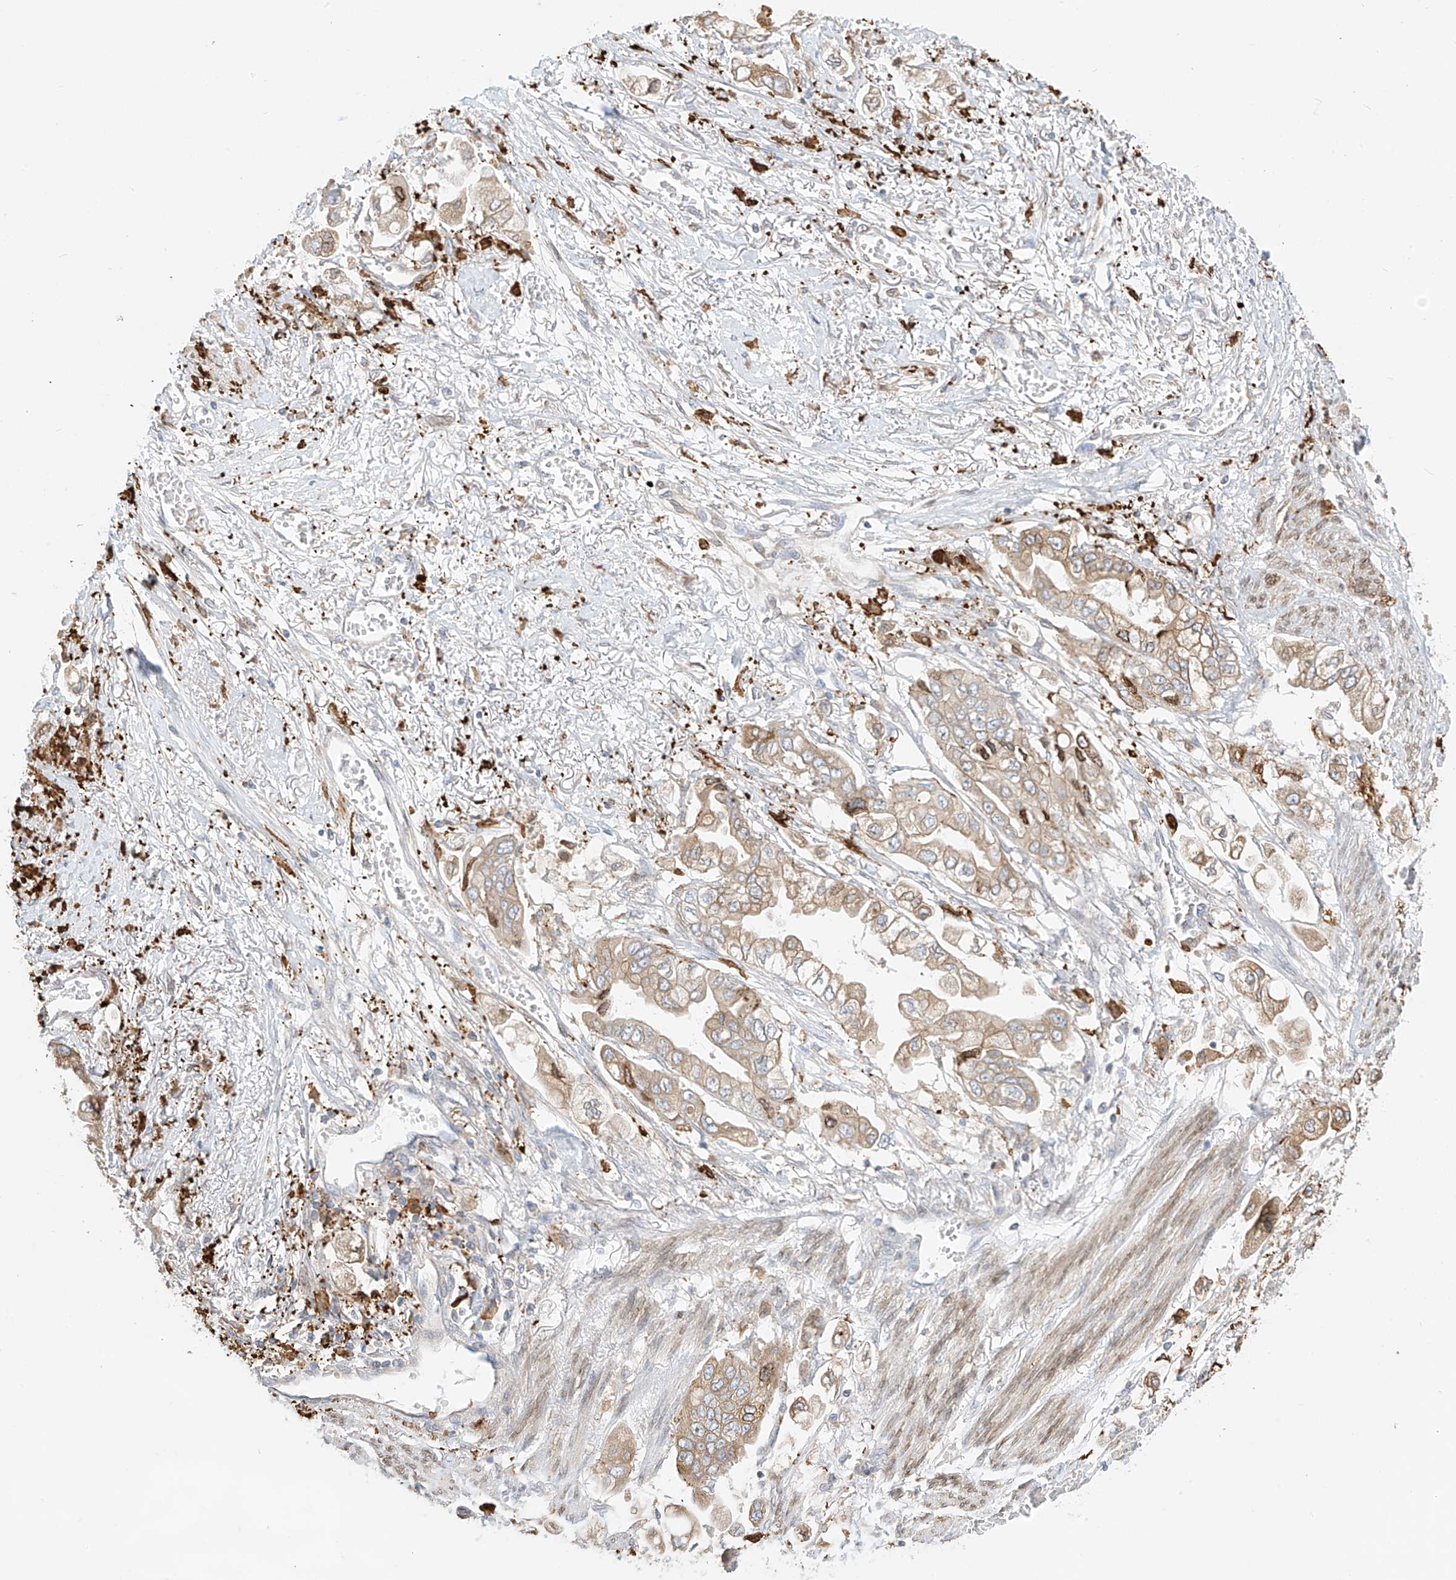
{"staining": {"intensity": "moderate", "quantity": ">75%", "location": "cytoplasmic/membranous"}, "tissue": "stomach cancer", "cell_type": "Tumor cells", "image_type": "cancer", "snomed": [{"axis": "morphology", "description": "Adenocarcinoma, NOS"}, {"axis": "topography", "description": "Stomach"}], "caption": "There is medium levels of moderate cytoplasmic/membranous staining in tumor cells of stomach cancer, as demonstrated by immunohistochemical staining (brown color).", "gene": "PCYOX1", "patient": {"sex": "male", "age": 62}}